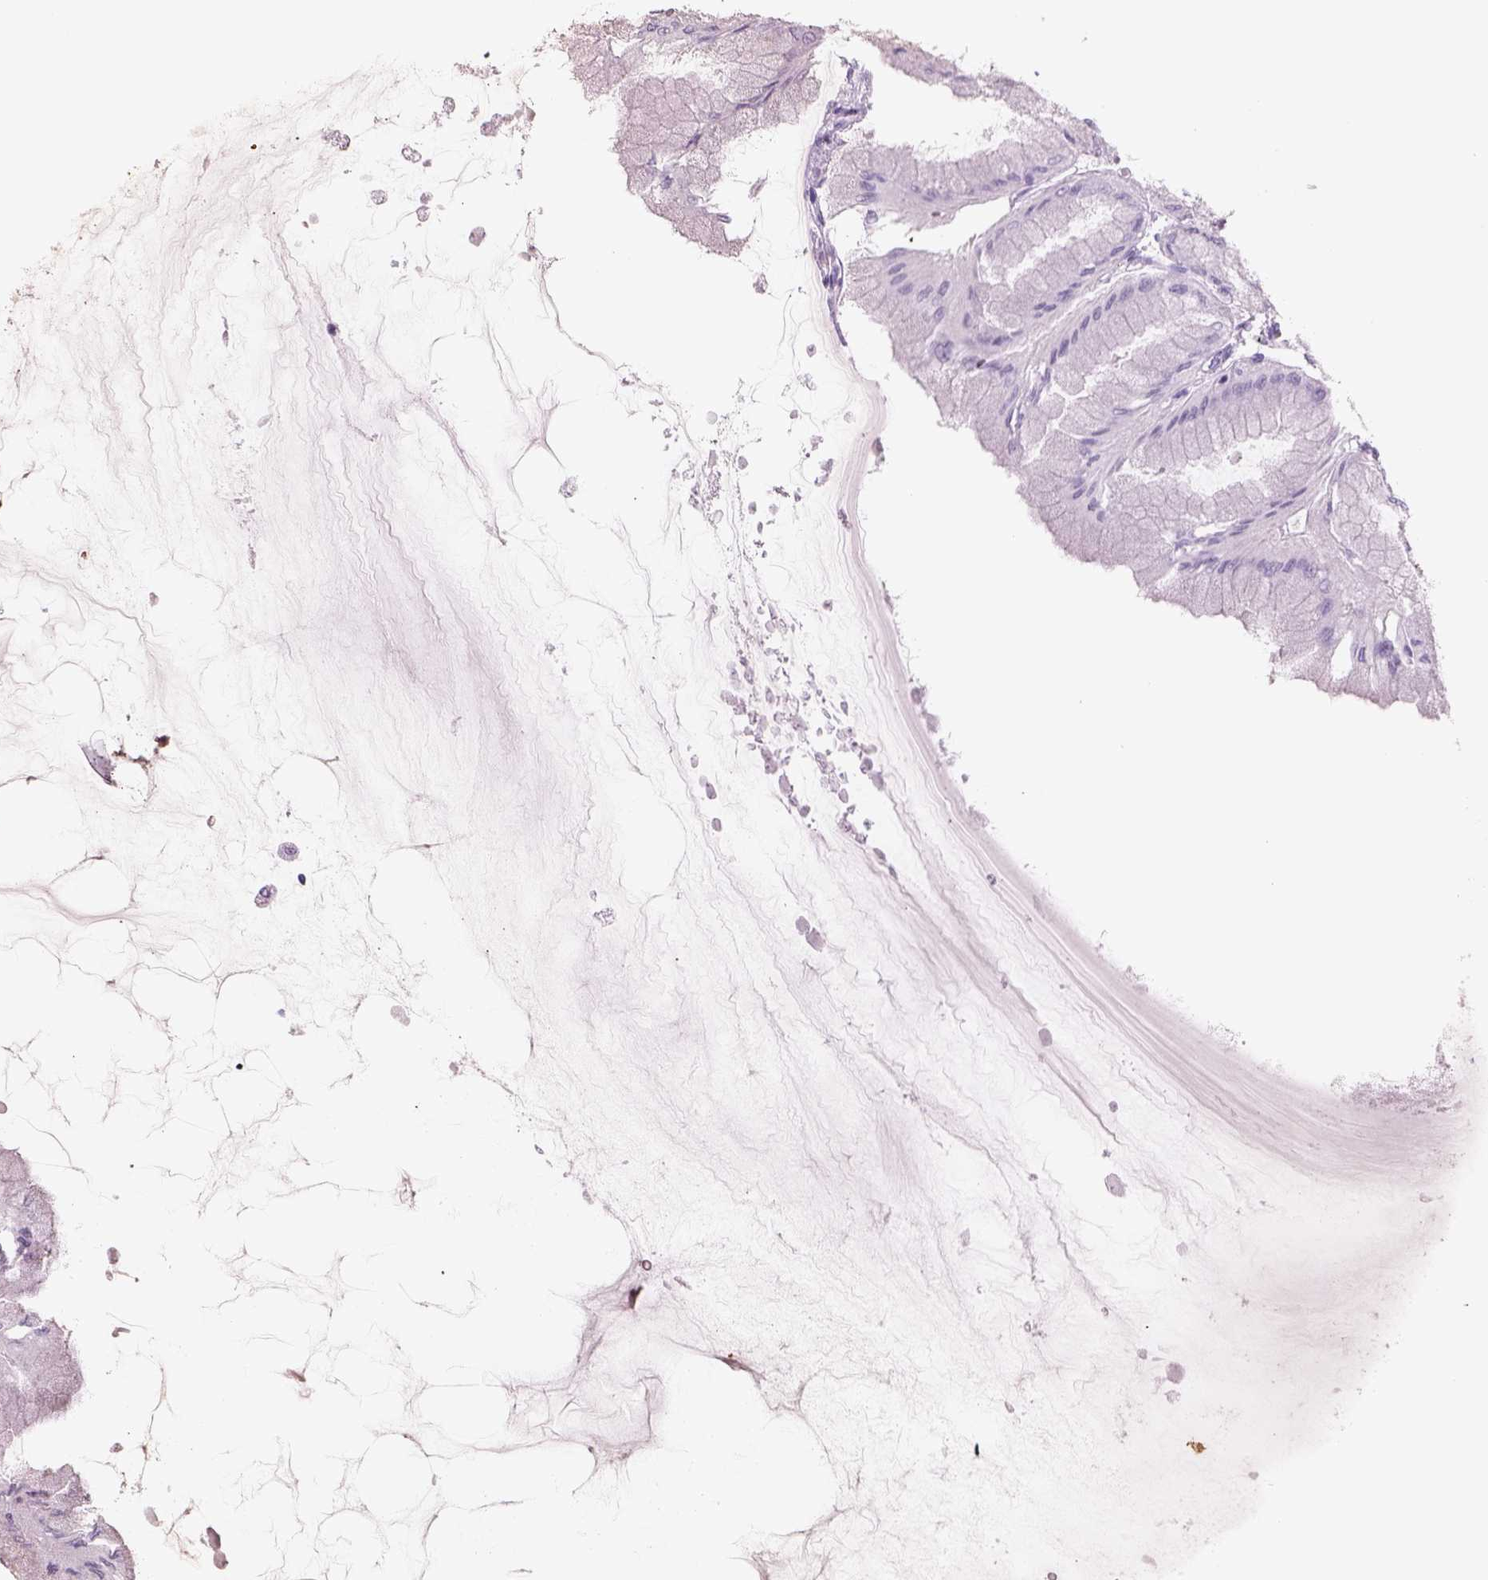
{"staining": {"intensity": "negative", "quantity": "none", "location": "none"}, "tissue": "stomach", "cell_type": "Glandular cells", "image_type": "normal", "snomed": [{"axis": "morphology", "description": "Normal tissue, NOS"}, {"axis": "topography", "description": "Stomach, upper"}], "caption": "Benign stomach was stained to show a protein in brown. There is no significant expression in glandular cells. (DAB immunohistochemistry visualized using brightfield microscopy, high magnification).", "gene": "PENK", "patient": {"sex": "male", "age": 60}}